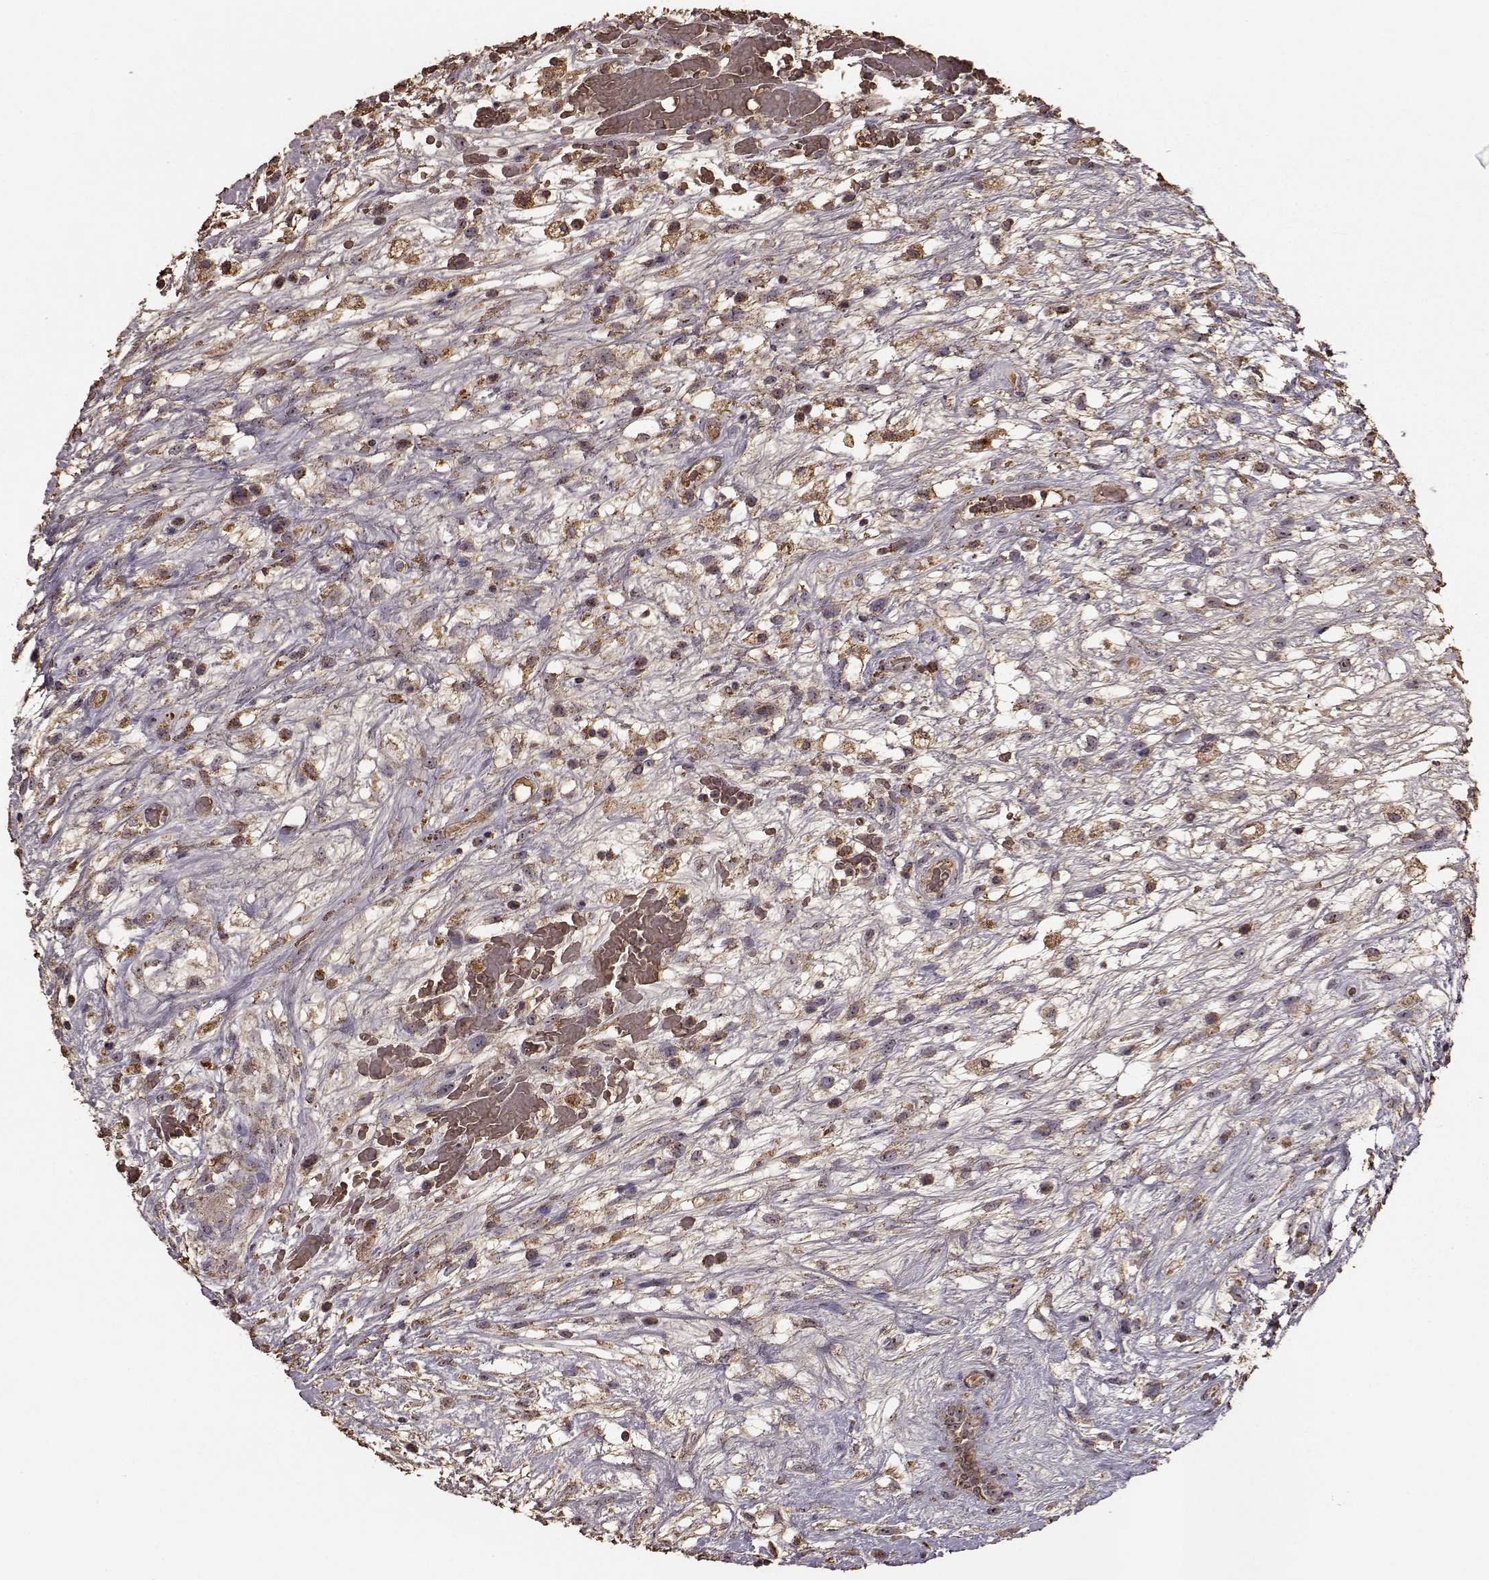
{"staining": {"intensity": "moderate", "quantity": "25%-75%", "location": "cytoplasmic/membranous,nuclear"}, "tissue": "testis cancer", "cell_type": "Tumor cells", "image_type": "cancer", "snomed": [{"axis": "morphology", "description": "Normal tissue, NOS"}, {"axis": "morphology", "description": "Carcinoma, Embryonal, NOS"}, {"axis": "topography", "description": "Testis"}], "caption": "Protein expression analysis of human testis cancer reveals moderate cytoplasmic/membranous and nuclear staining in about 25%-75% of tumor cells.", "gene": "PTGES2", "patient": {"sex": "male", "age": 32}}